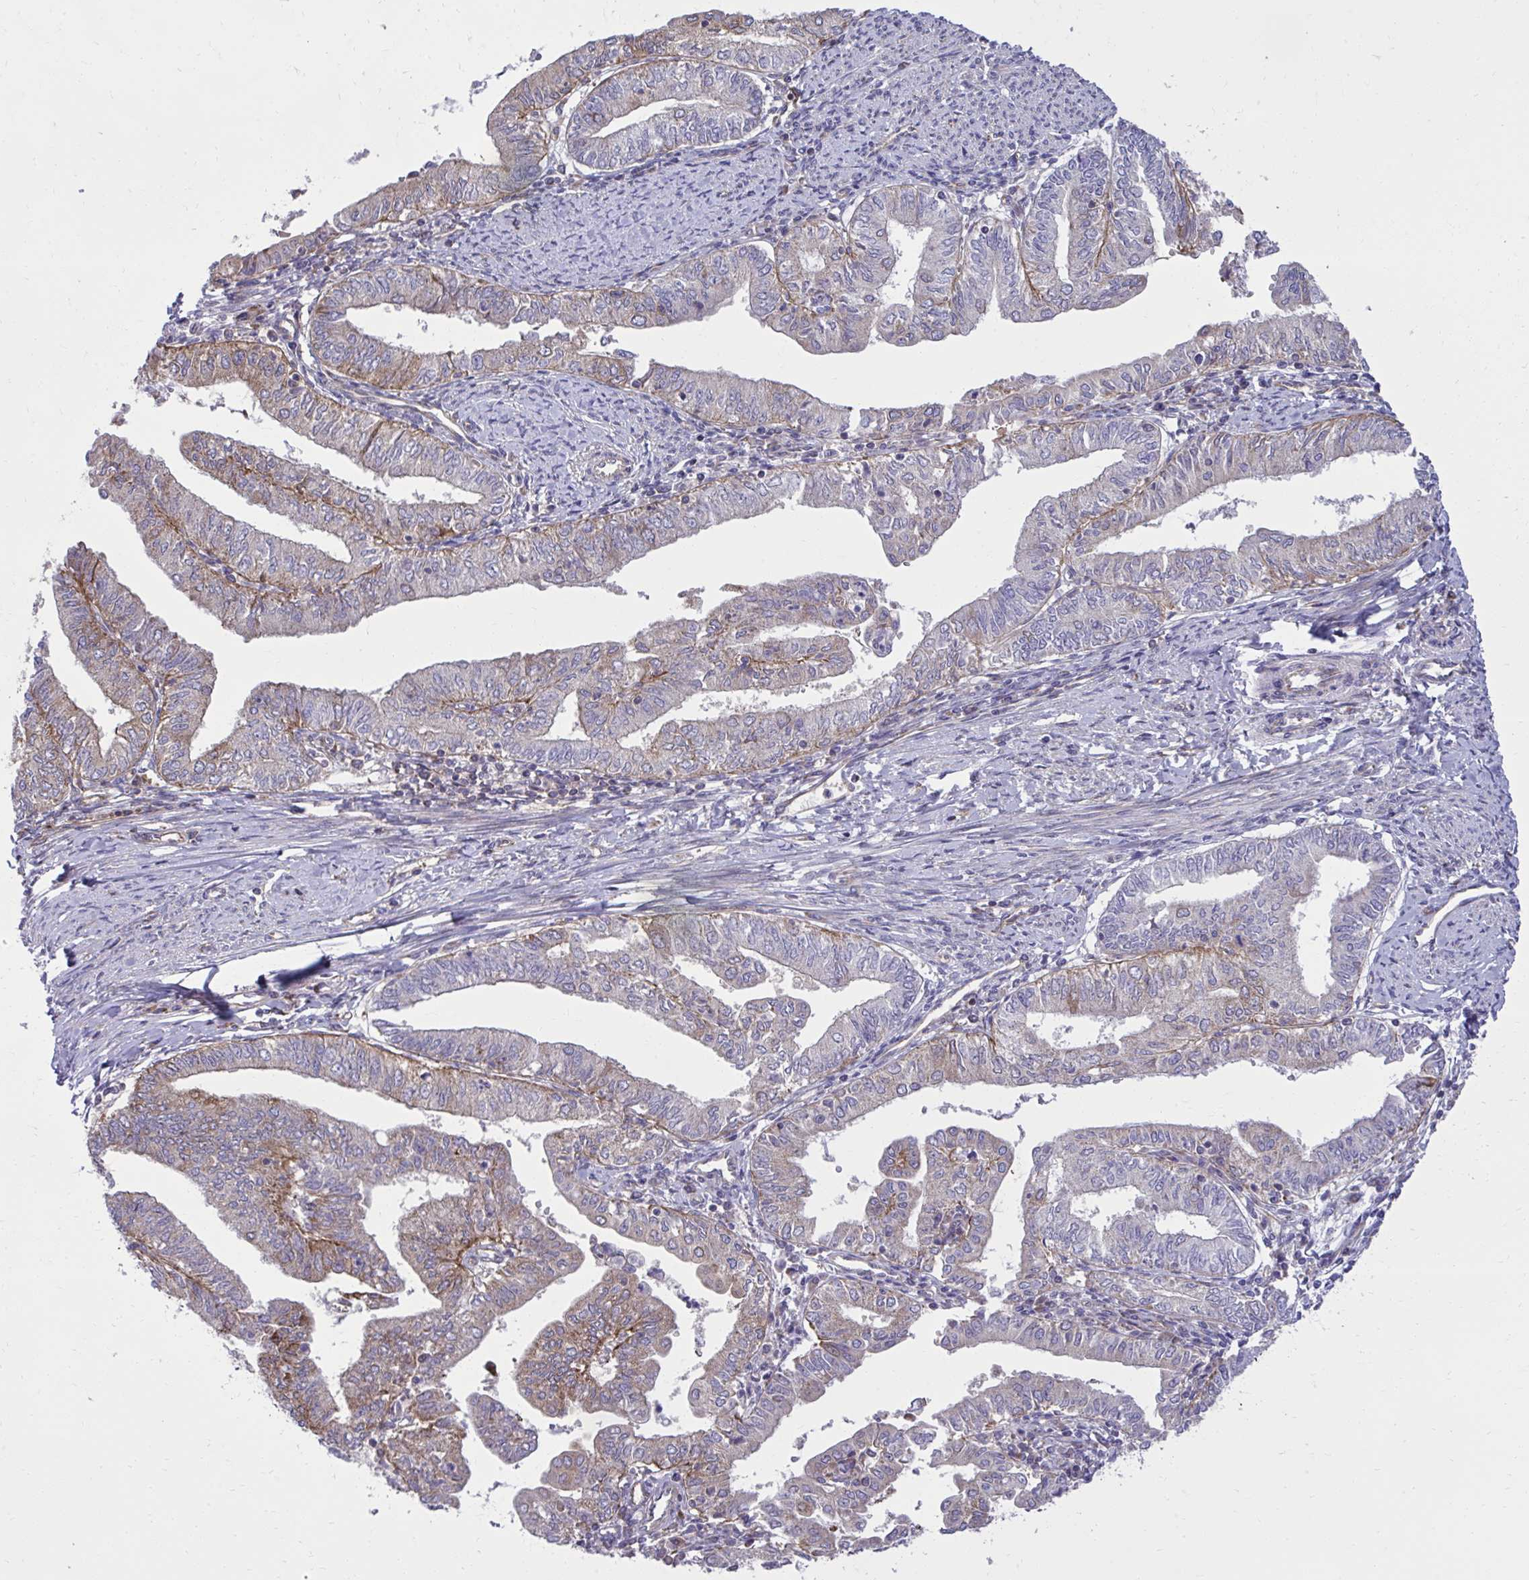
{"staining": {"intensity": "negative", "quantity": "none", "location": "none"}, "tissue": "endometrial cancer", "cell_type": "Tumor cells", "image_type": "cancer", "snomed": [{"axis": "morphology", "description": "Adenocarcinoma, NOS"}, {"axis": "topography", "description": "Endometrium"}], "caption": "The histopathology image reveals no significant staining in tumor cells of endometrial cancer (adenocarcinoma).", "gene": "NMNAT3", "patient": {"sex": "female", "age": 66}}